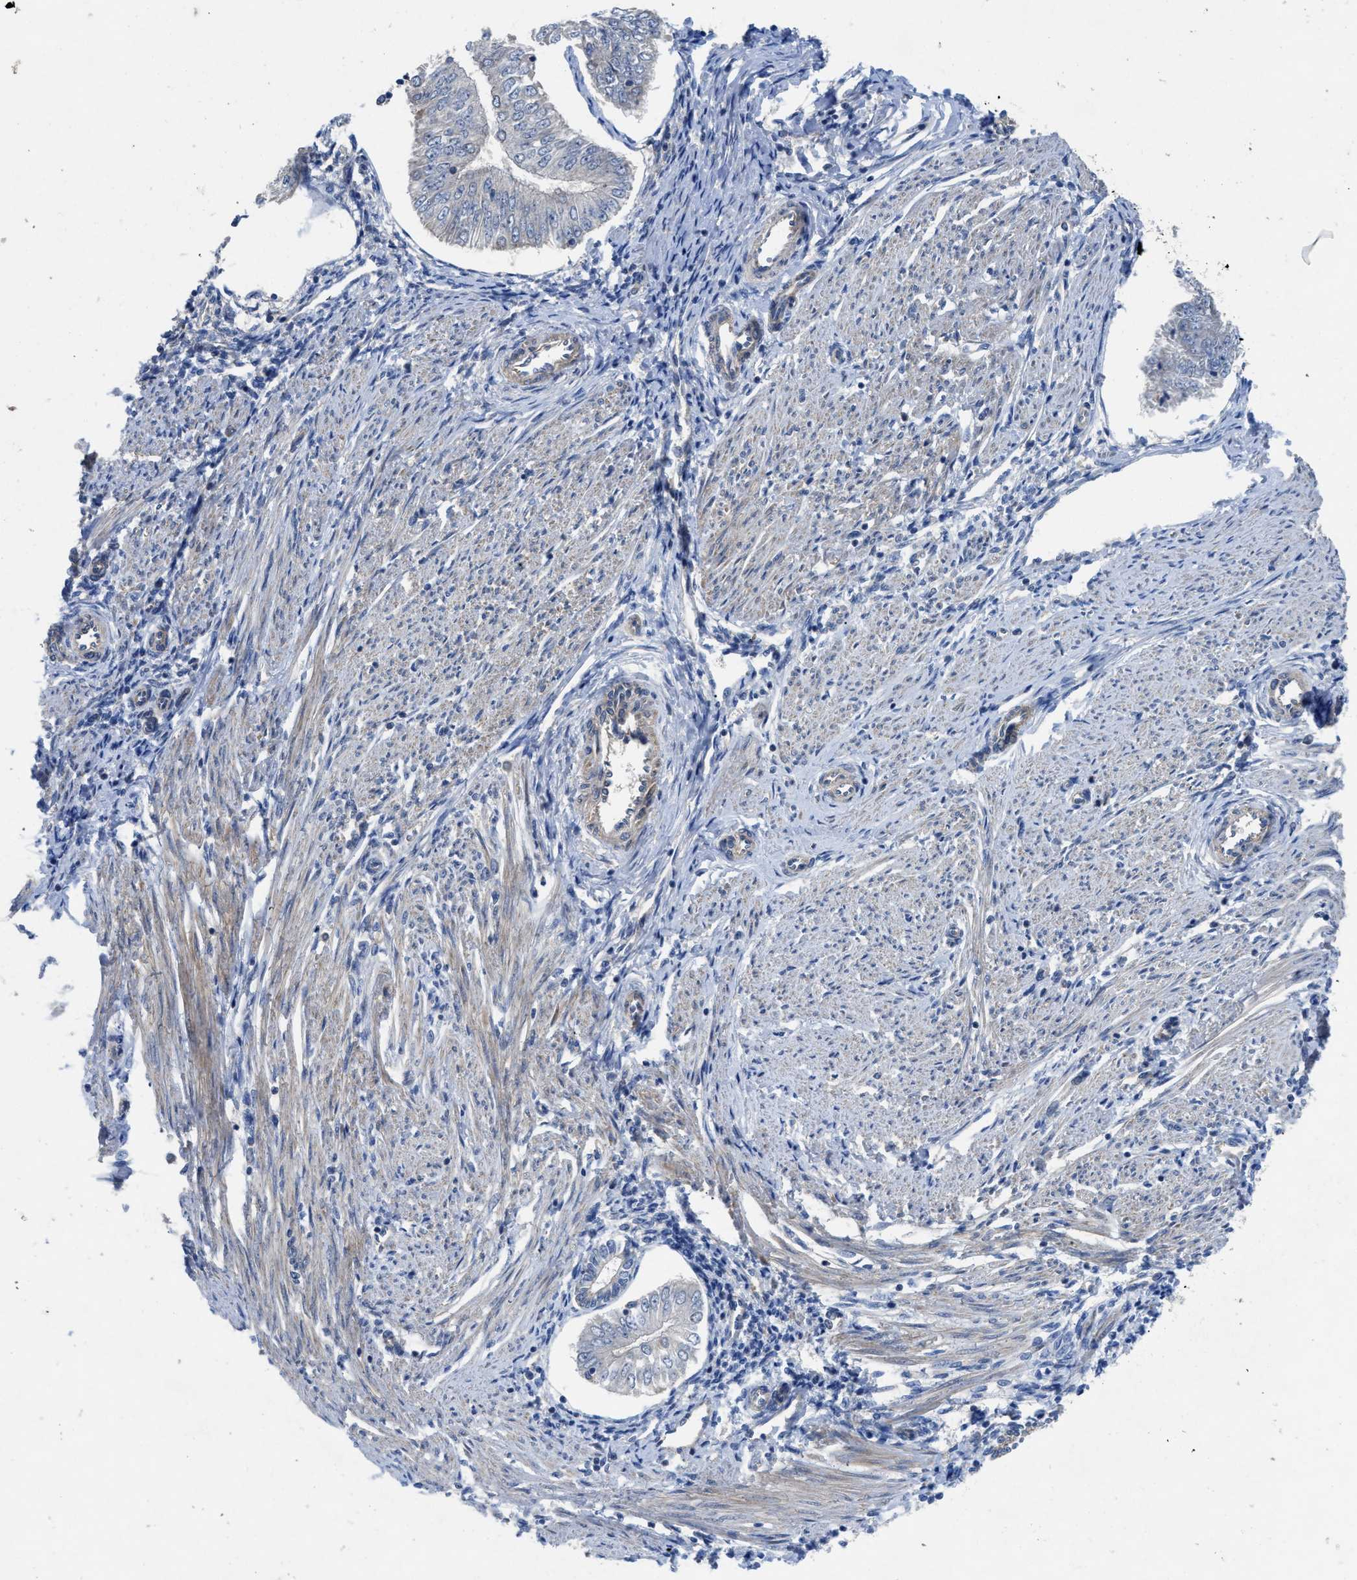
{"staining": {"intensity": "negative", "quantity": "none", "location": "none"}, "tissue": "endometrial cancer", "cell_type": "Tumor cells", "image_type": "cancer", "snomed": [{"axis": "morphology", "description": "Adenocarcinoma, NOS"}, {"axis": "topography", "description": "Endometrium"}], "caption": "Tumor cells are negative for protein expression in human endometrial cancer (adenocarcinoma). (DAB (3,3'-diaminobenzidine) IHC, high magnification).", "gene": "PANX1", "patient": {"sex": "female", "age": 53}}